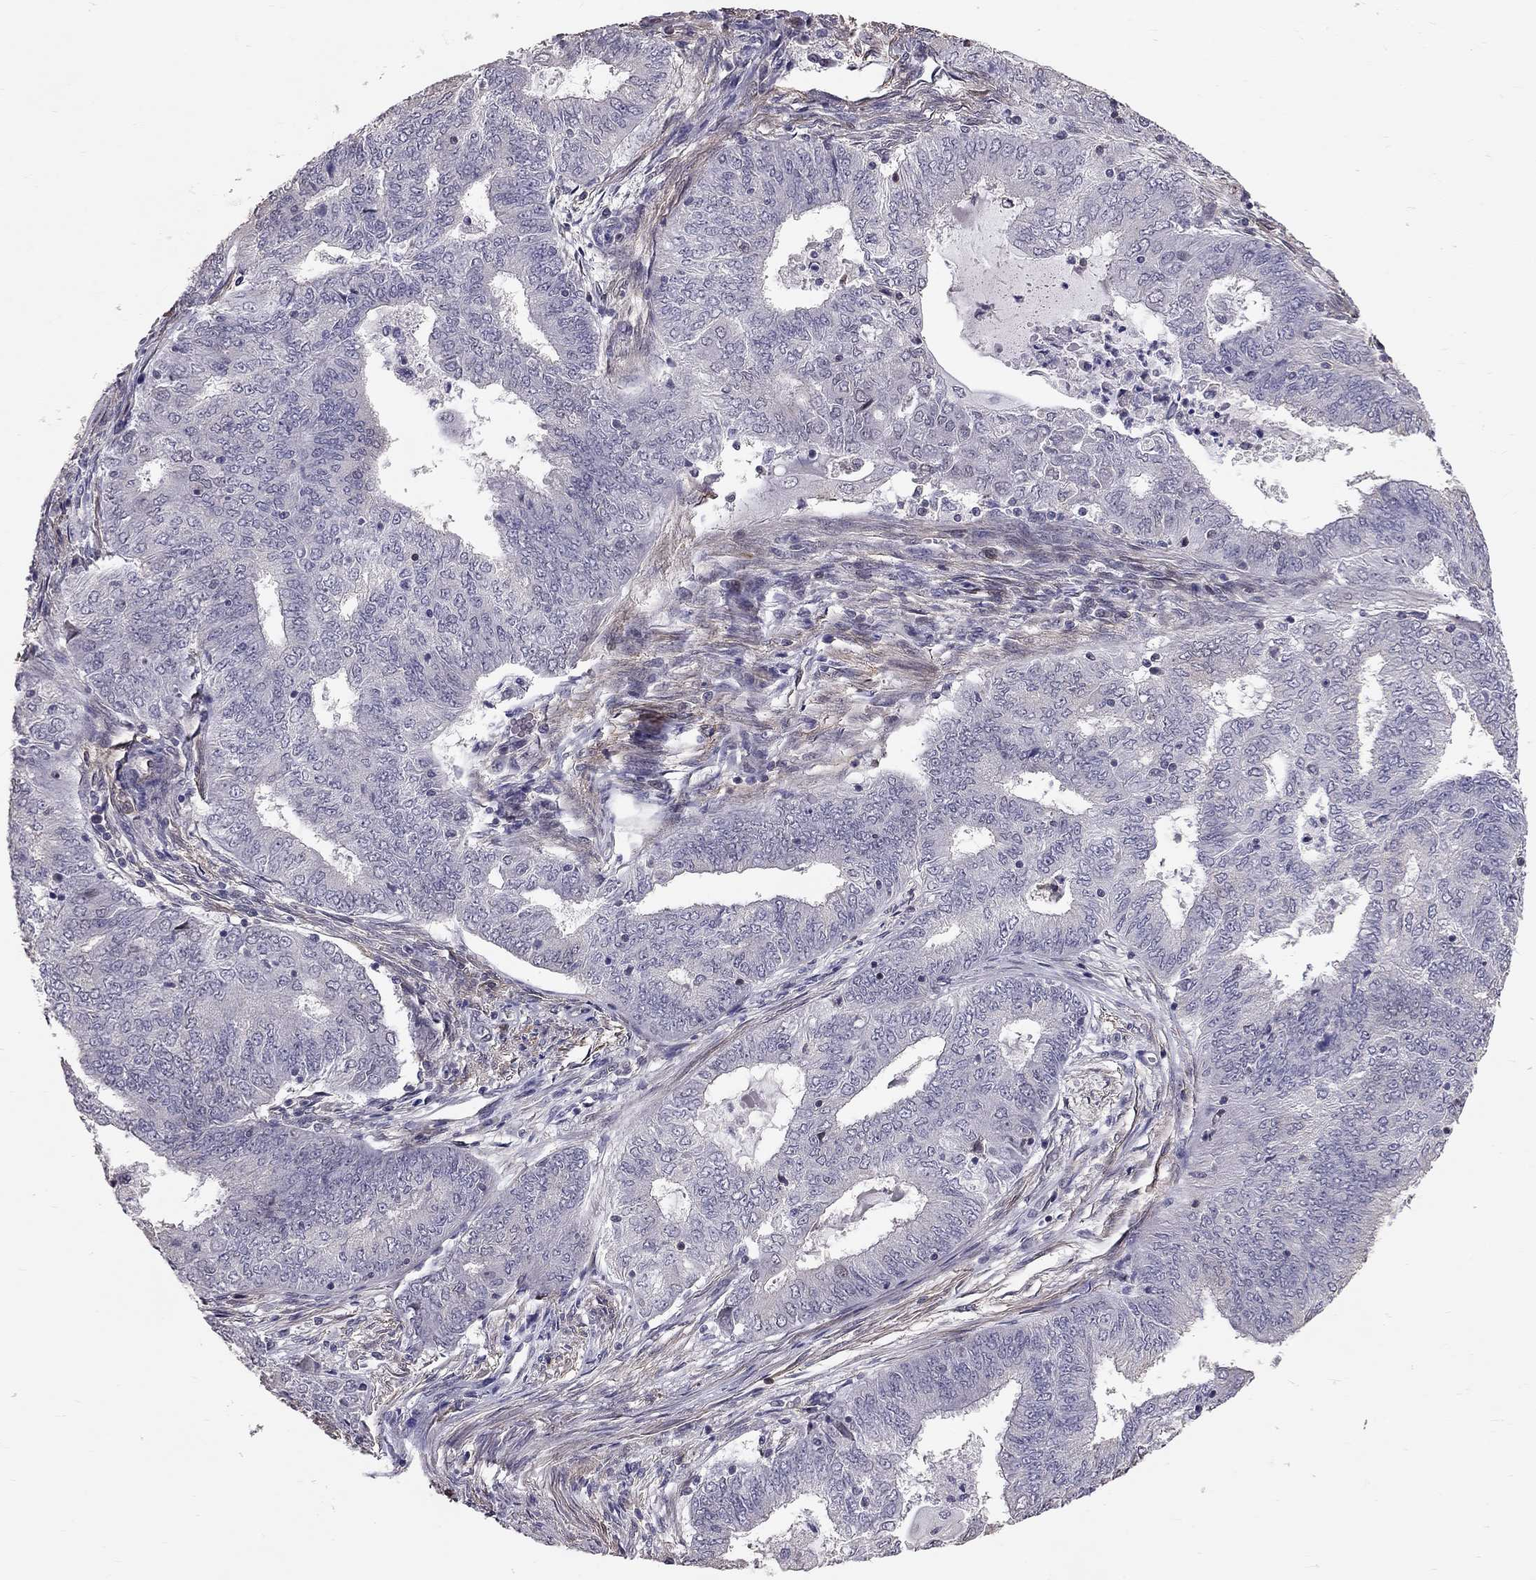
{"staining": {"intensity": "negative", "quantity": "none", "location": "none"}, "tissue": "endometrial cancer", "cell_type": "Tumor cells", "image_type": "cancer", "snomed": [{"axis": "morphology", "description": "Adenocarcinoma, NOS"}, {"axis": "topography", "description": "Endometrium"}], "caption": "A photomicrograph of endometrial adenocarcinoma stained for a protein reveals no brown staining in tumor cells.", "gene": "GJB4", "patient": {"sex": "female", "age": 62}}